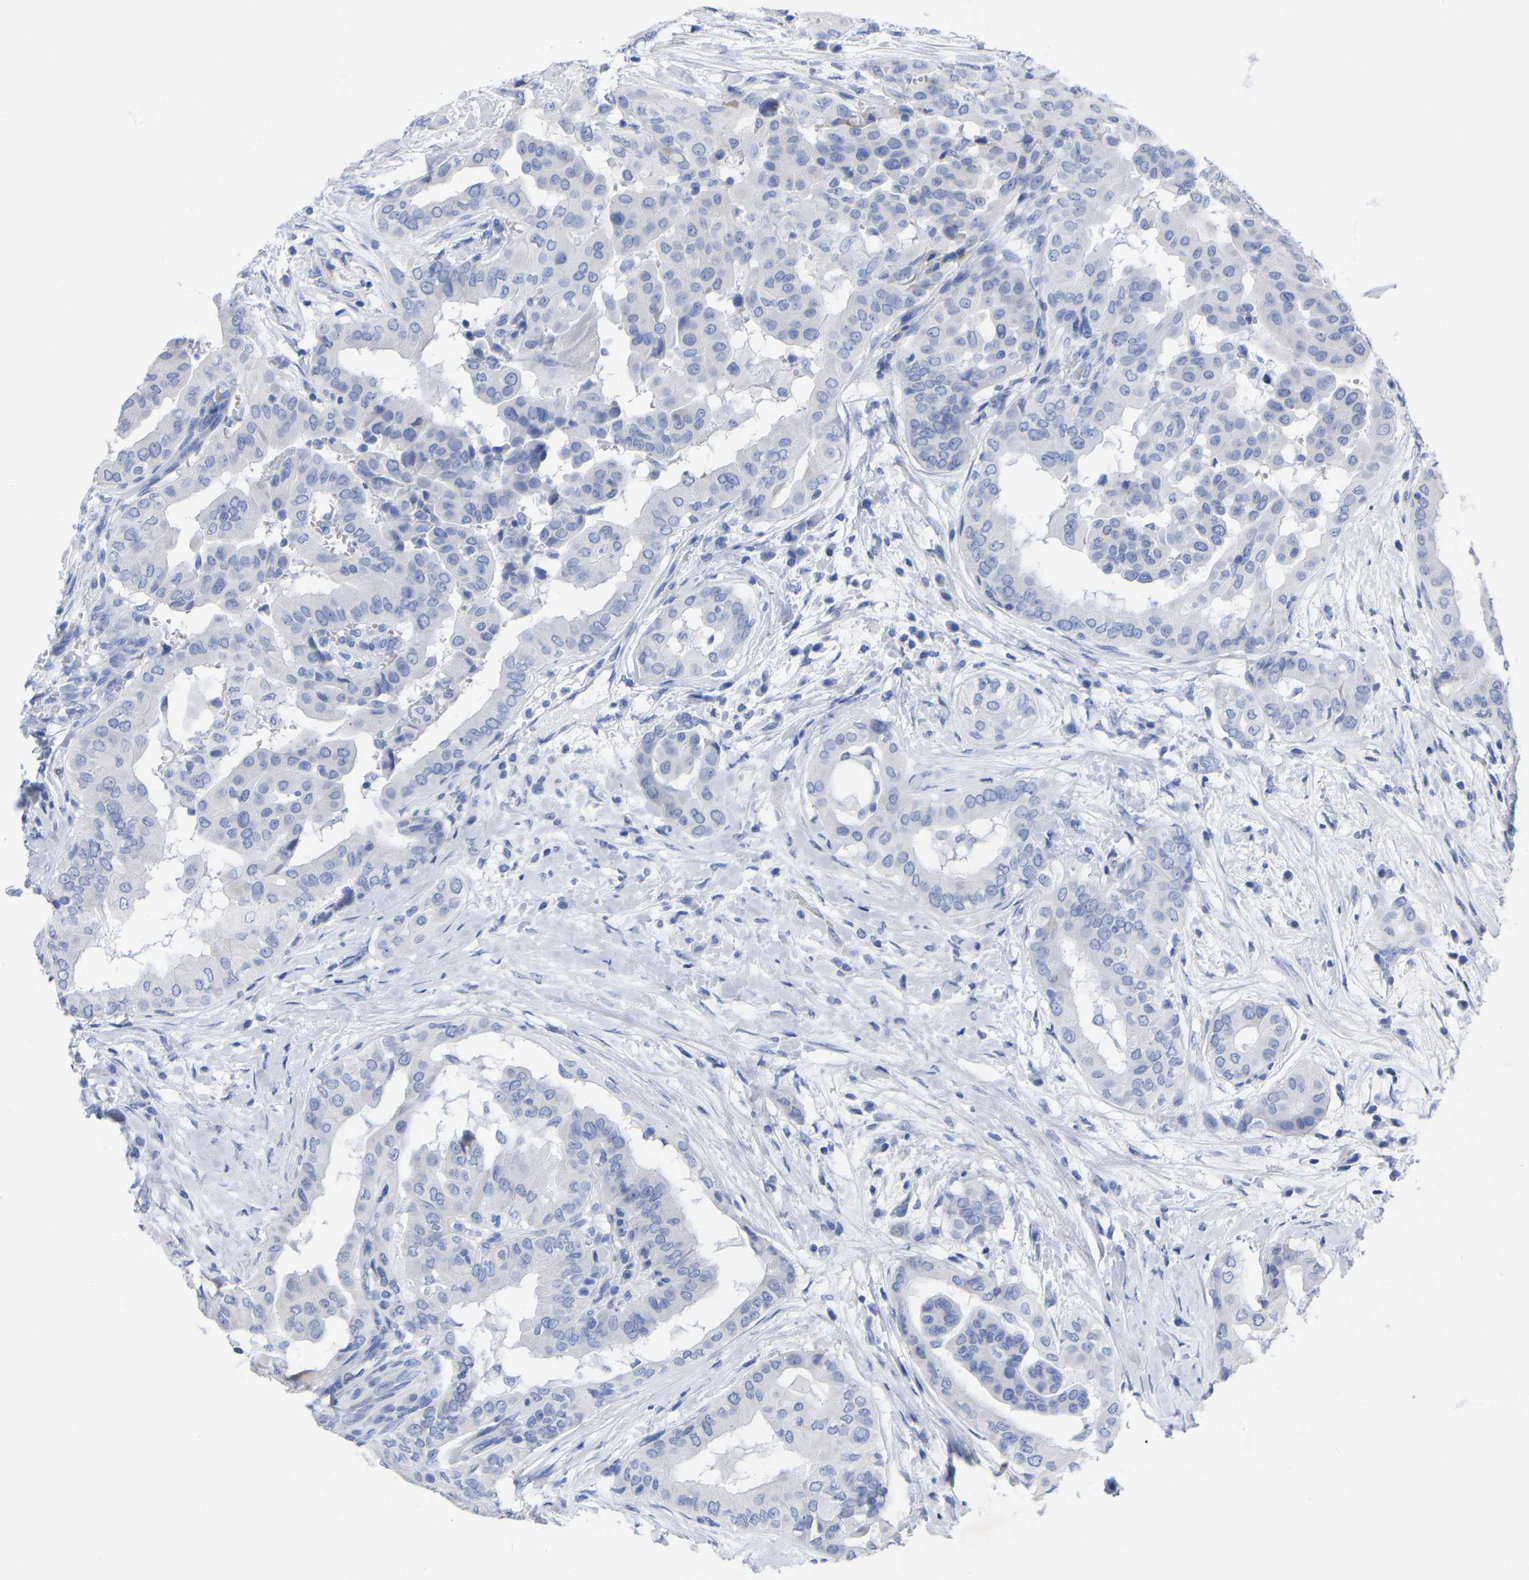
{"staining": {"intensity": "negative", "quantity": "none", "location": "none"}, "tissue": "thyroid cancer", "cell_type": "Tumor cells", "image_type": "cancer", "snomed": [{"axis": "morphology", "description": "Papillary adenocarcinoma, NOS"}, {"axis": "topography", "description": "Thyroid gland"}], "caption": "Immunohistochemistry histopathology image of human papillary adenocarcinoma (thyroid) stained for a protein (brown), which exhibits no expression in tumor cells.", "gene": "HAPLN1", "patient": {"sex": "male", "age": 33}}